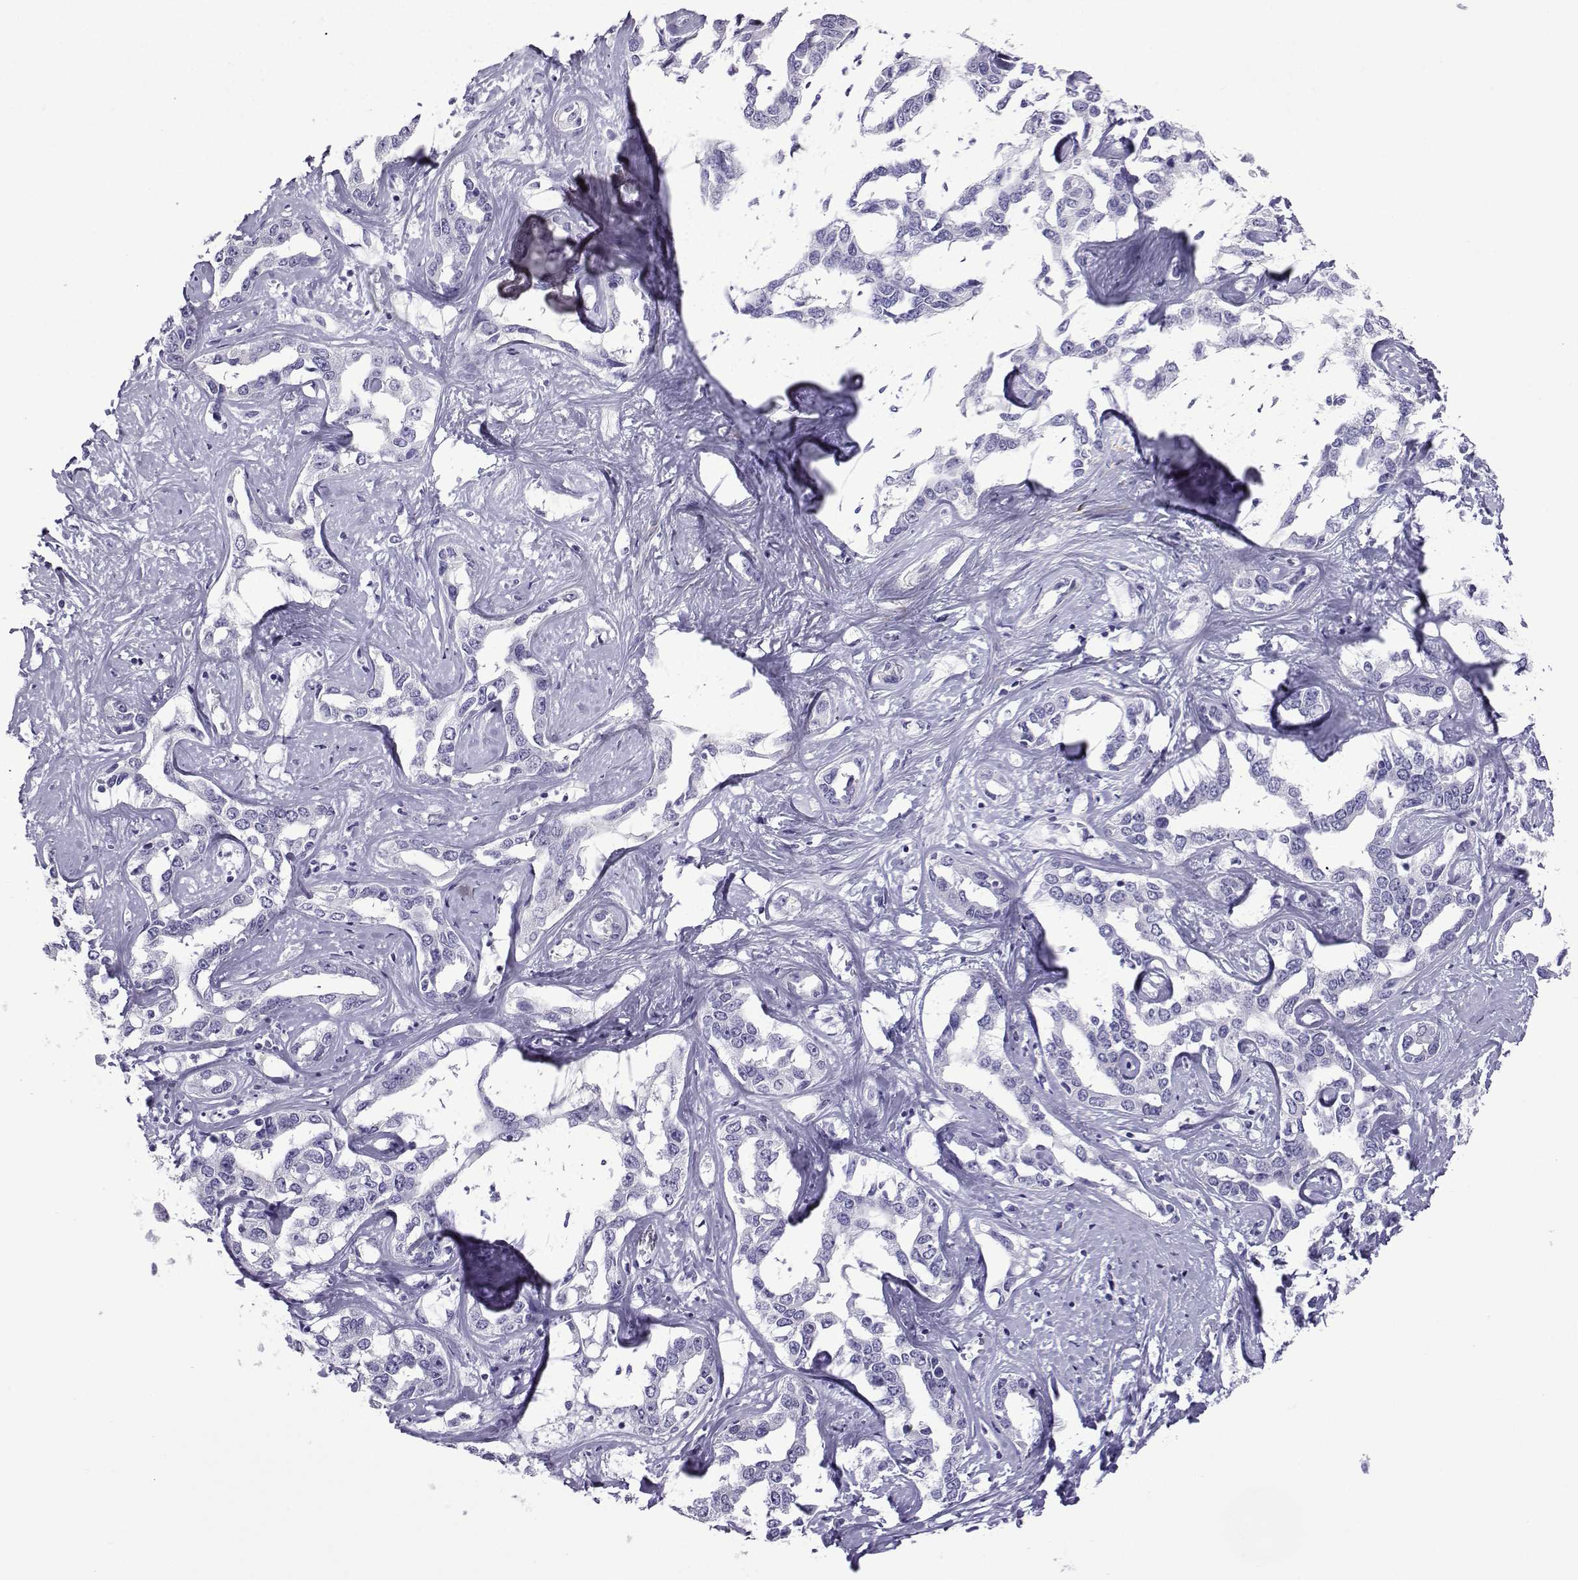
{"staining": {"intensity": "negative", "quantity": "none", "location": "none"}, "tissue": "liver cancer", "cell_type": "Tumor cells", "image_type": "cancer", "snomed": [{"axis": "morphology", "description": "Cholangiocarcinoma"}, {"axis": "topography", "description": "Liver"}], "caption": "High magnification brightfield microscopy of cholangiocarcinoma (liver) stained with DAB (3,3'-diaminobenzidine) (brown) and counterstained with hematoxylin (blue): tumor cells show no significant expression.", "gene": "KCNF1", "patient": {"sex": "male", "age": 59}}